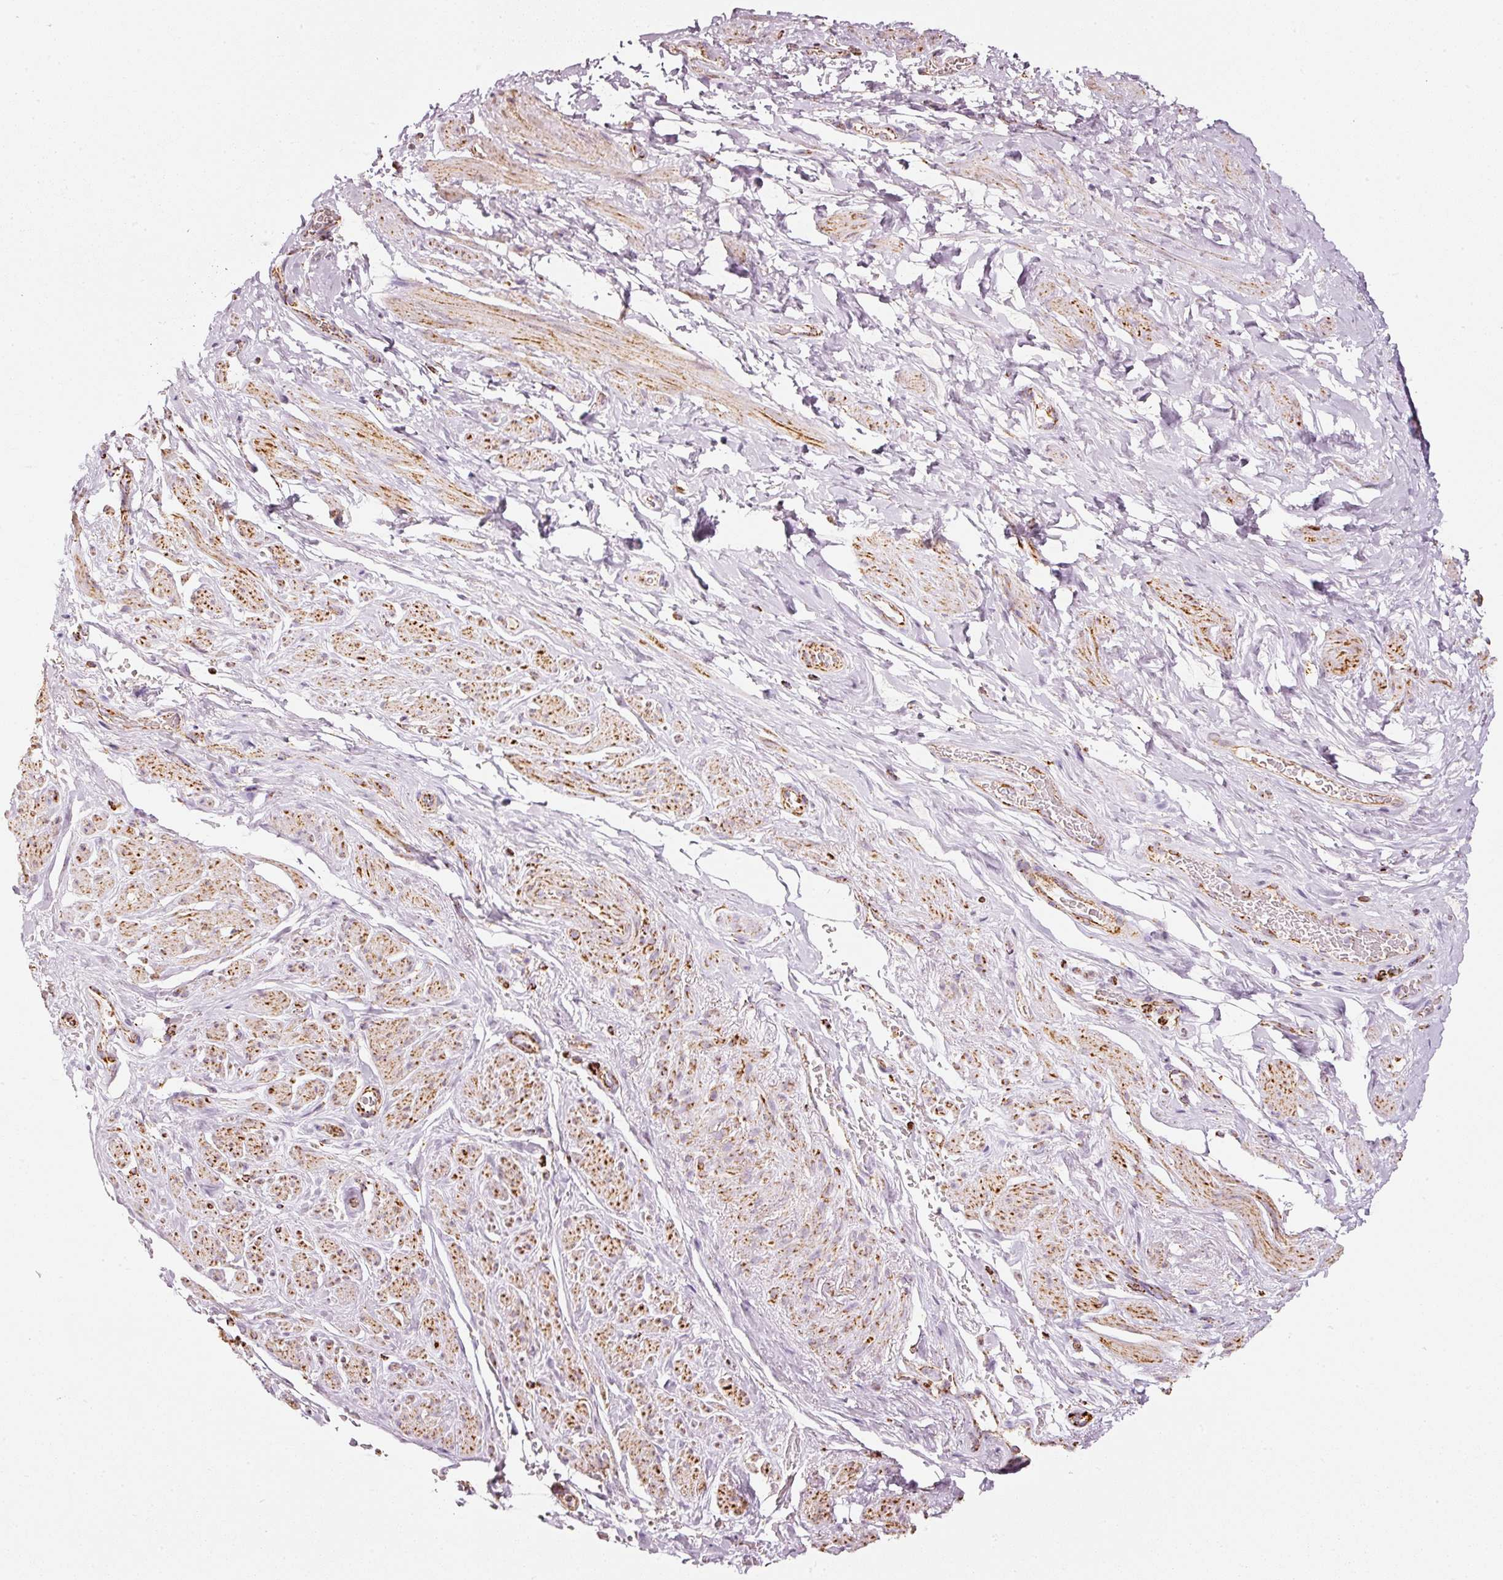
{"staining": {"intensity": "moderate", "quantity": ">75%", "location": "cytoplasmic/membranous"}, "tissue": "smooth muscle", "cell_type": "Smooth muscle cells", "image_type": "normal", "snomed": [{"axis": "morphology", "description": "Normal tissue, NOS"}, {"axis": "topography", "description": "Smooth muscle"}, {"axis": "topography", "description": "Peripheral nerve tissue"}], "caption": "Smooth muscle cells display moderate cytoplasmic/membranous expression in about >75% of cells in benign smooth muscle.", "gene": "MT", "patient": {"sex": "male", "age": 69}}